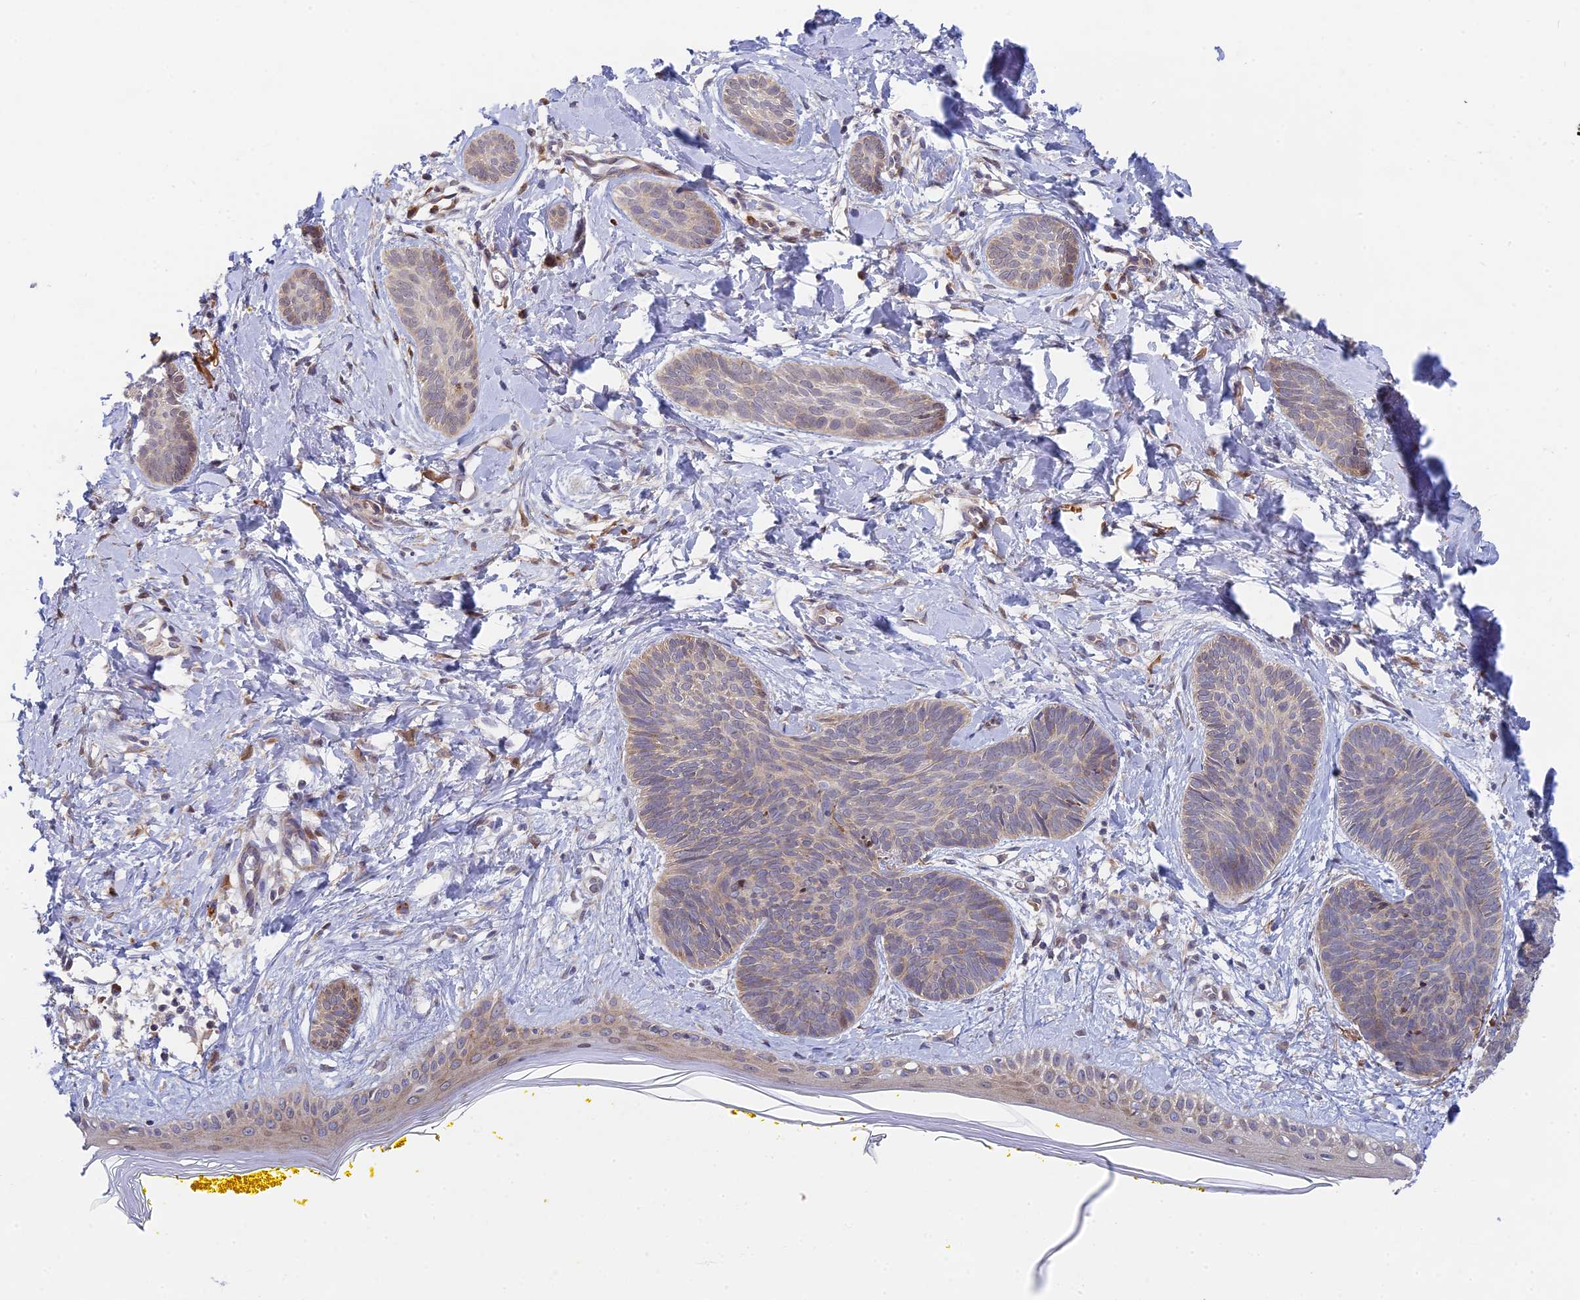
{"staining": {"intensity": "weak", "quantity": "25%-75%", "location": "cytoplasmic/membranous"}, "tissue": "skin cancer", "cell_type": "Tumor cells", "image_type": "cancer", "snomed": [{"axis": "morphology", "description": "Basal cell carcinoma"}, {"axis": "topography", "description": "Skin"}], "caption": "IHC micrograph of neoplastic tissue: human skin cancer stained using immunohistochemistry demonstrates low levels of weak protein expression localized specifically in the cytoplasmic/membranous of tumor cells, appearing as a cytoplasmic/membranous brown color.", "gene": "INCA1", "patient": {"sex": "female", "age": 81}}